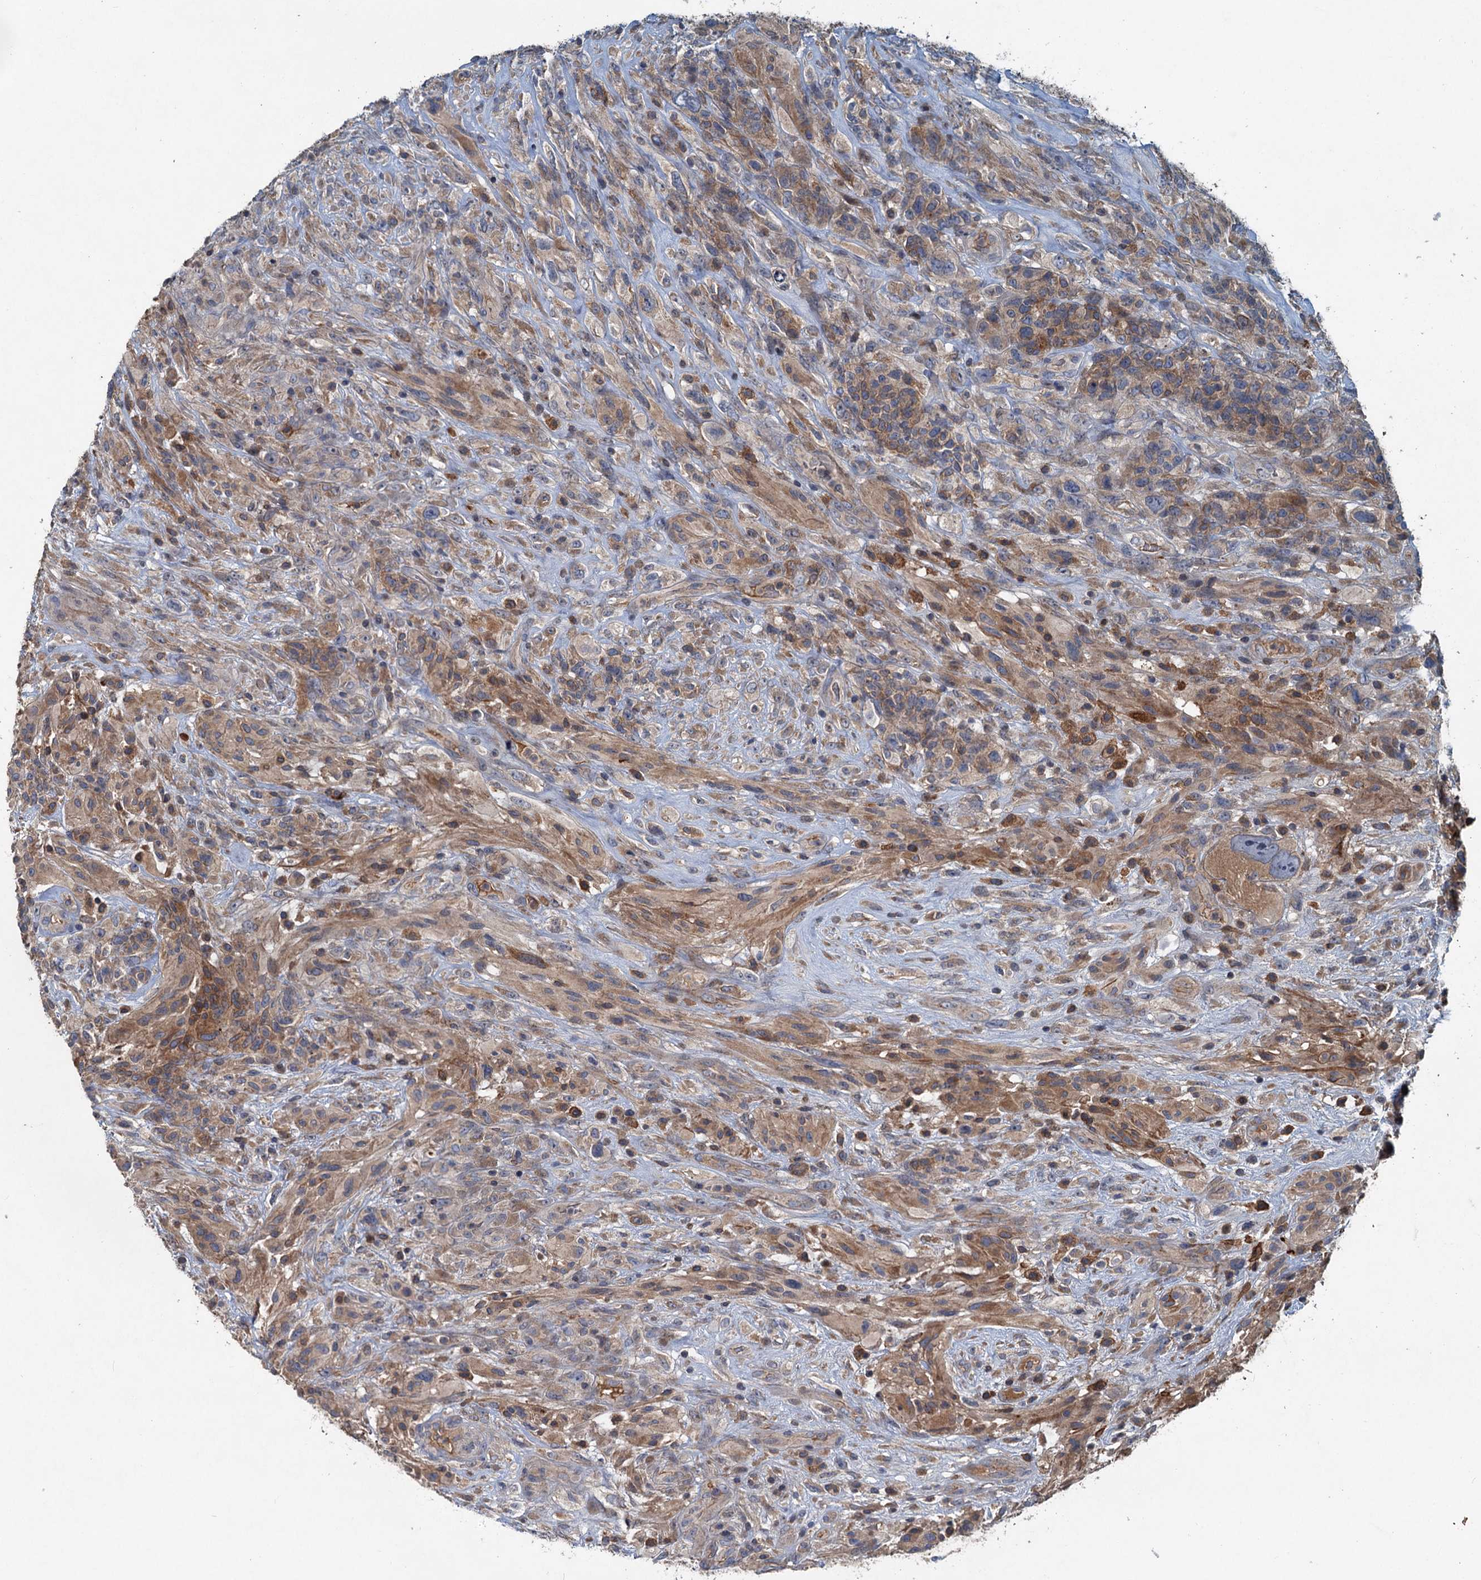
{"staining": {"intensity": "moderate", "quantity": "<25%", "location": "cytoplasmic/membranous"}, "tissue": "glioma", "cell_type": "Tumor cells", "image_type": "cancer", "snomed": [{"axis": "morphology", "description": "Glioma, malignant, High grade"}, {"axis": "topography", "description": "Brain"}], "caption": "Malignant glioma (high-grade) stained with immunohistochemistry (IHC) shows moderate cytoplasmic/membranous expression in approximately <25% of tumor cells.", "gene": "TAPBPL", "patient": {"sex": "male", "age": 61}}